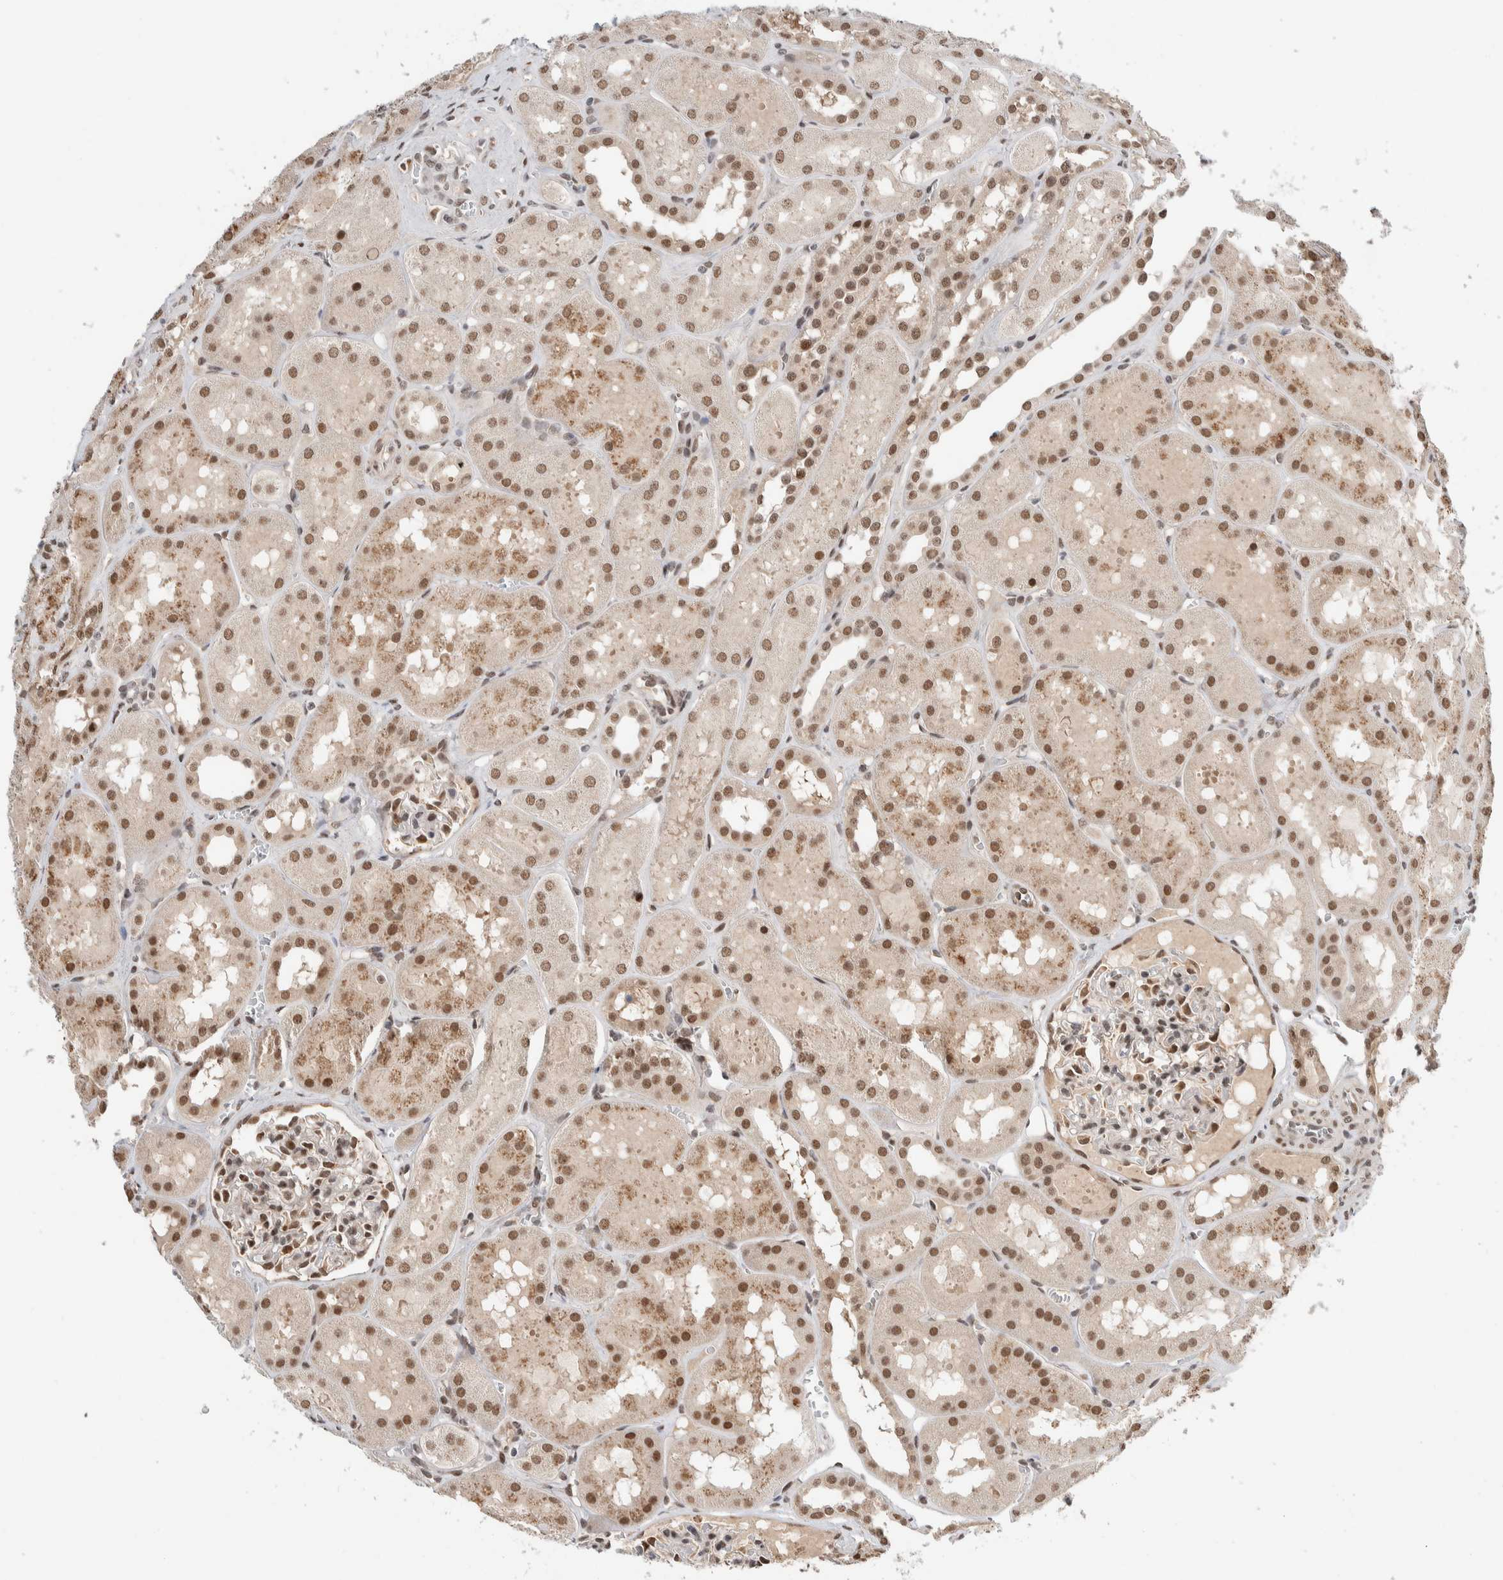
{"staining": {"intensity": "moderate", "quantity": "25%-75%", "location": "nuclear"}, "tissue": "kidney", "cell_type": "Cells in glomeruli", "image_type": "normal", "snomed": [{"axis": "morphology", "description": "Normal tissue, NOS"}, {"axis": "topography", "description": "Kidney"}, {"axis": "topography", "description": "Urinary bladder"}], "caption": "About 25%-75% of cells in glomeruli in normal kidney exhibit moderate nuclear protein staining as visualized by brown immunohistochemical staining.", "gene": "TNRC18", "patient": {"sex": "male", "age": 16}}